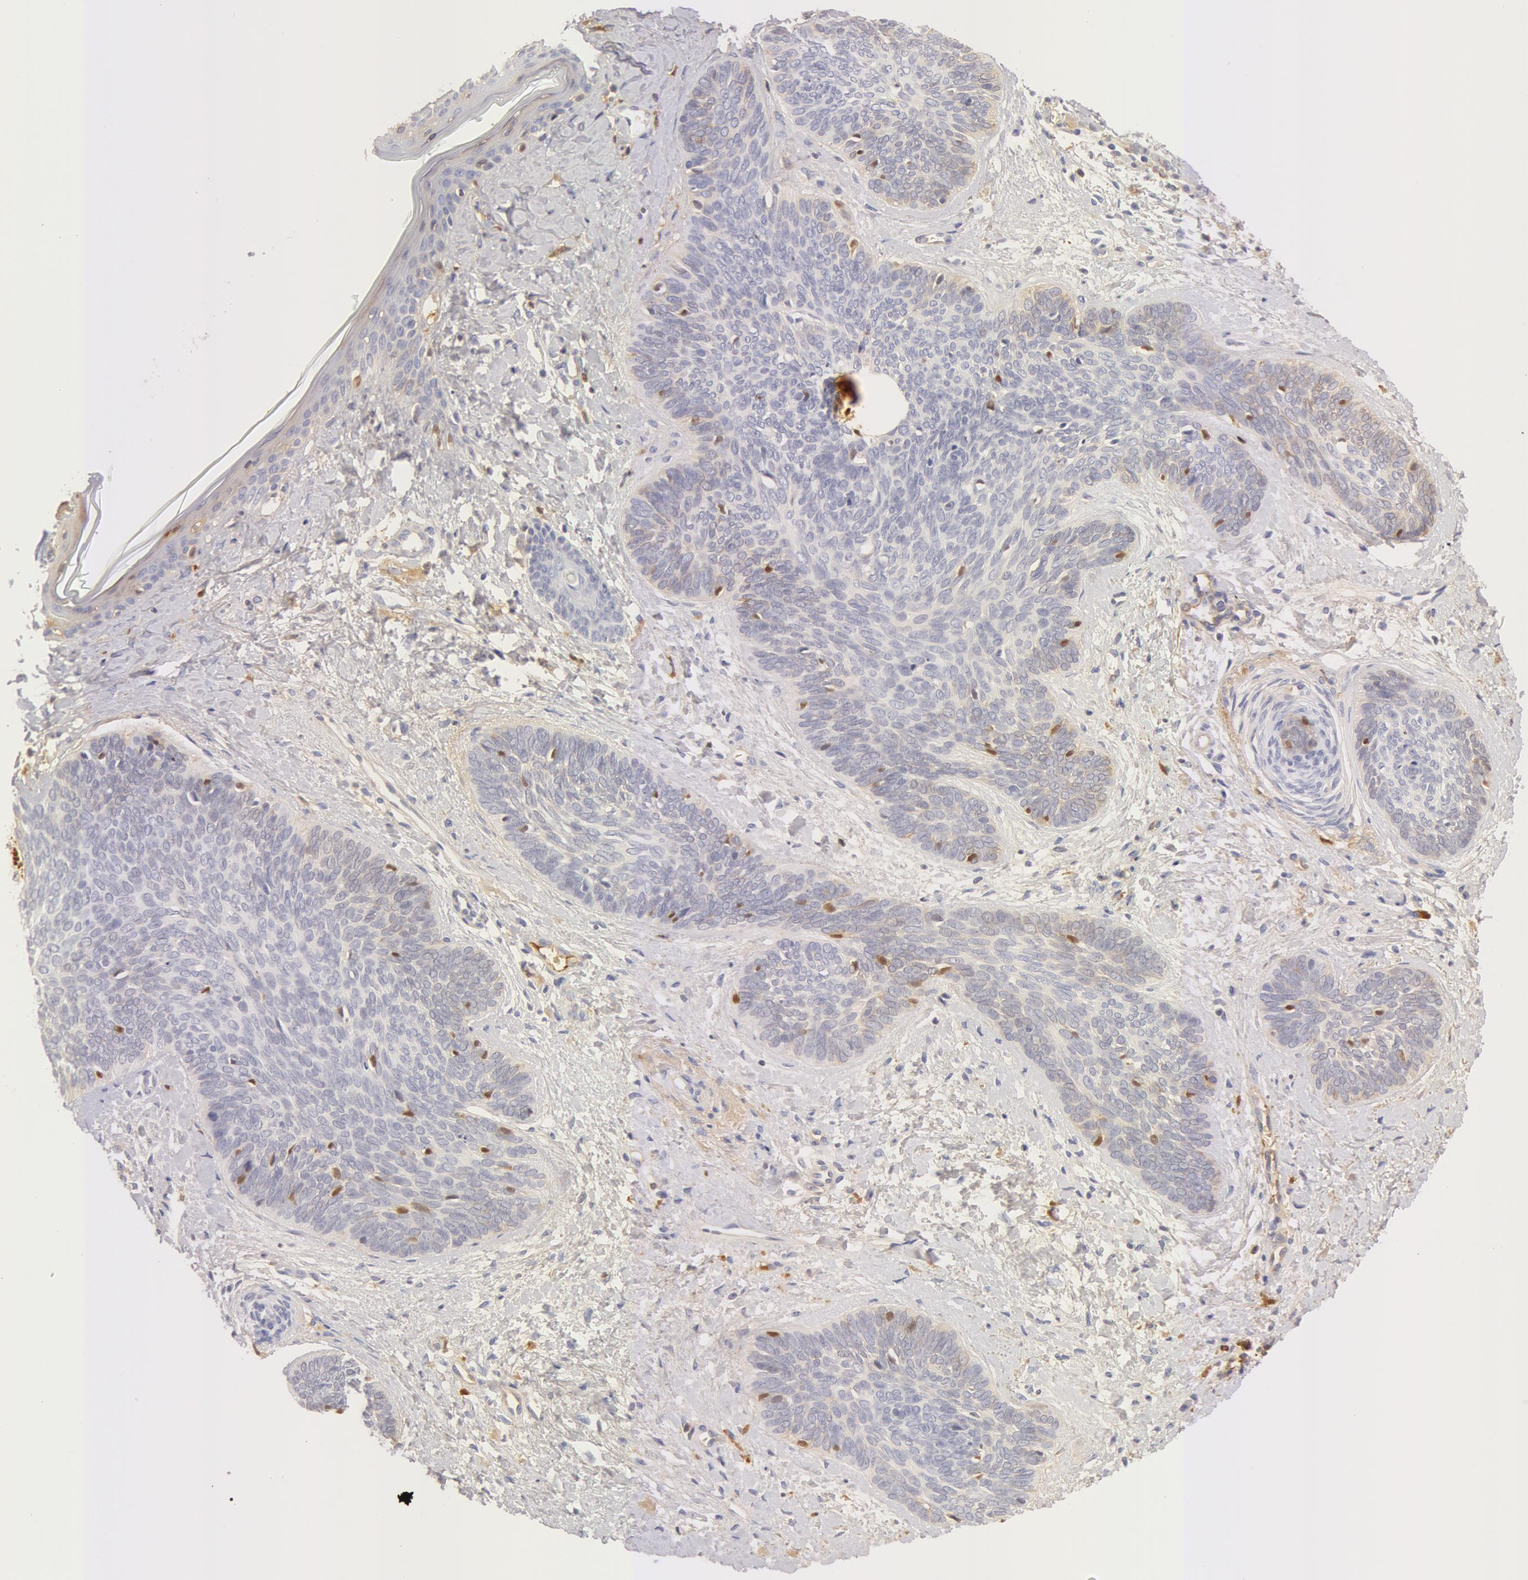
{"staining": {"intensity": "negative", "quantity": "none", "location": "none"}, "tissue": "skin cancer", "cell_type": "Tumor cells", "image_type": "cancer", "snomed": [{"axis": "morphology", "description": "Basal cell carcinoma"}, {"axis": "topography", "description": "Skin"}], "caption": "IHC micrograph of human skin basal cell carcinoma stained for a protein (brown), which demonstrates no expression in tumor cells.", "gene": "GC", "patient": {"sex": "female", "age": 81}}